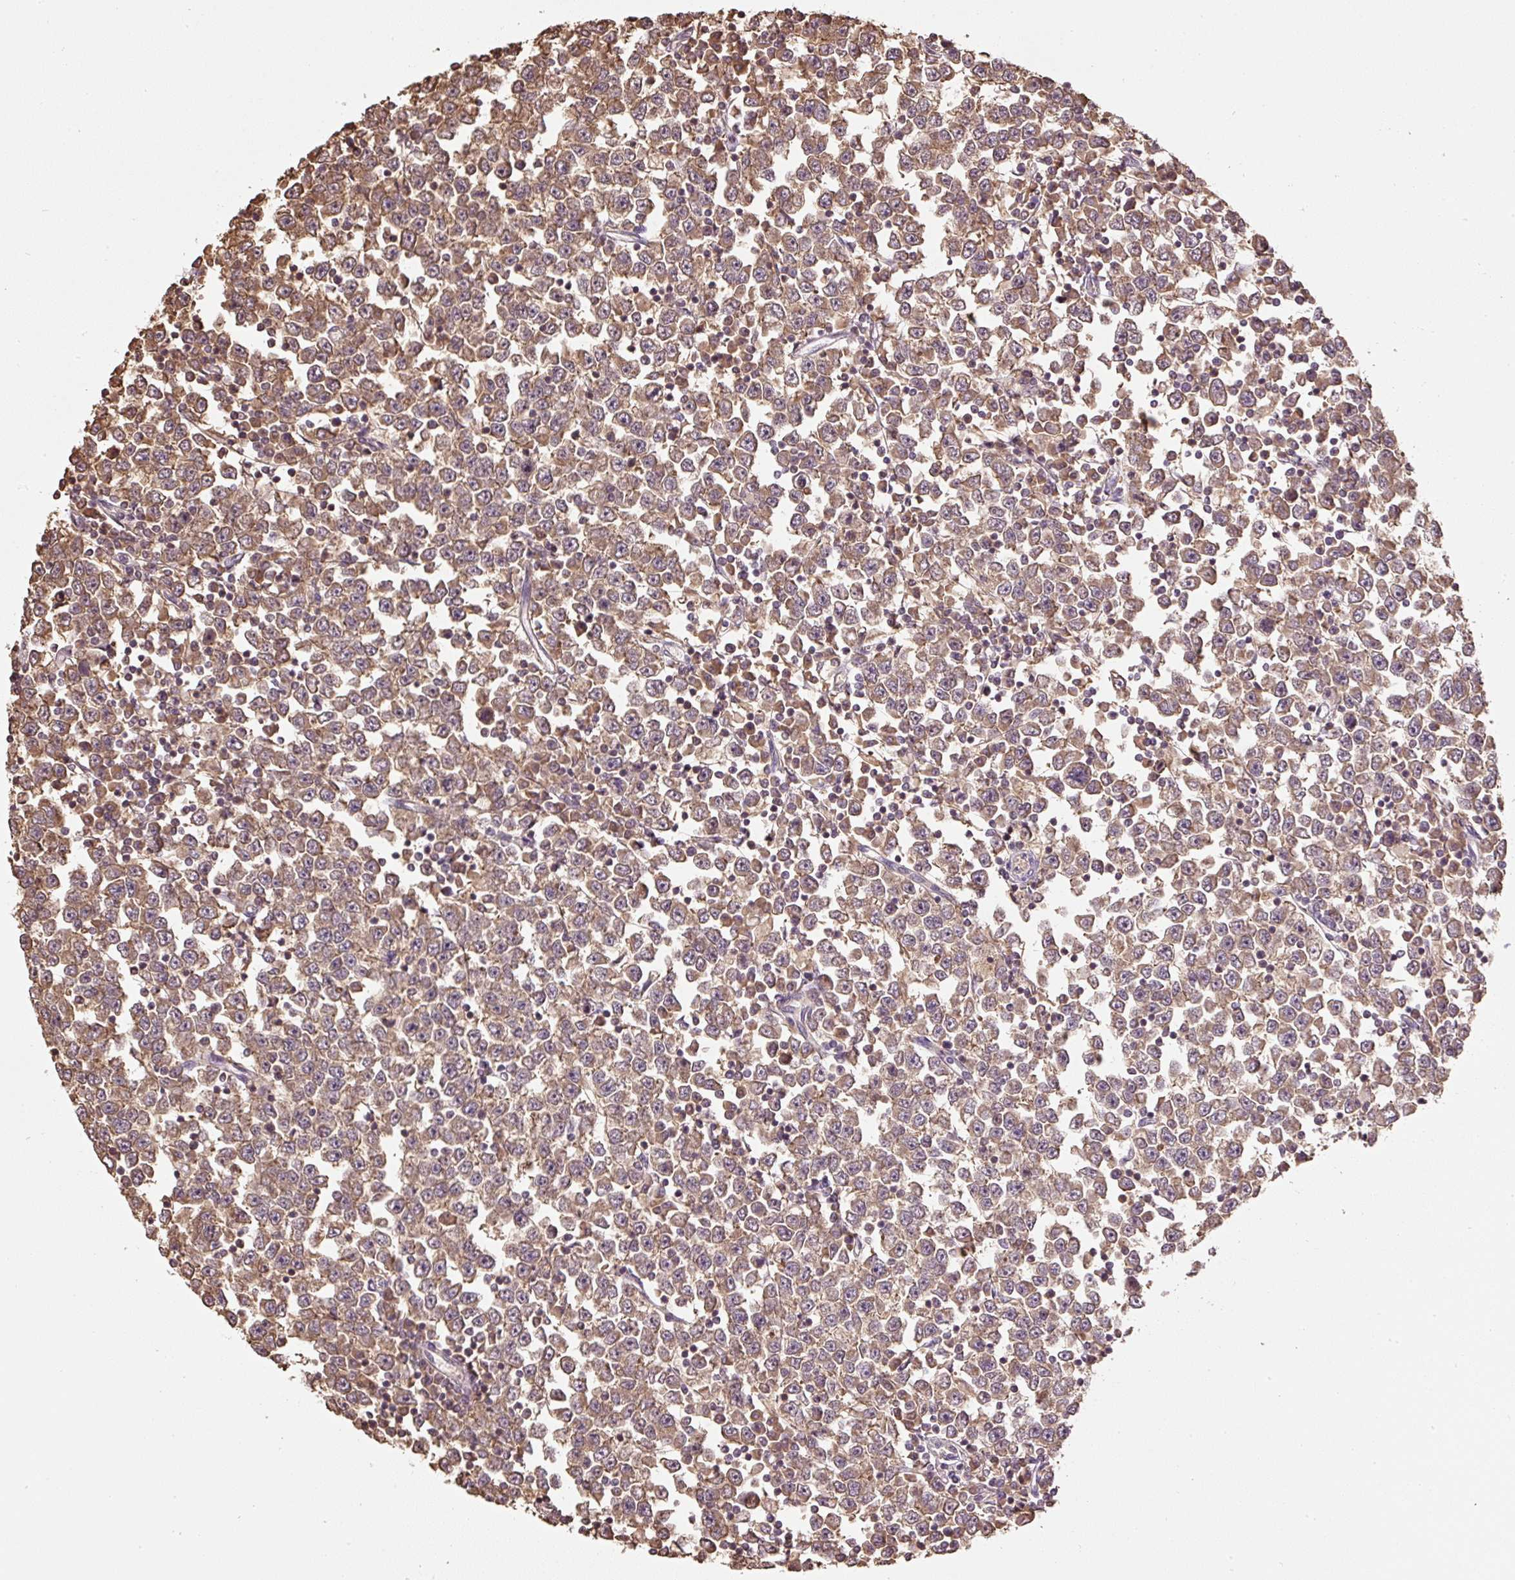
{"staining": {"intensity": "moderate", "quantity": ">75%", "location": "cytoplasmic/membranous"}, "tissue": "testis cancer", "cell_type": "Tumor cells", "image_type": "cancer", "snomed": [{"axis": "morphology", "description": "Seminoma, NOS"}, {"axis": "topography", "description": "Testis"}], "caption": "Immunohistochemical staining of testis cancer (seminoma) shows moderate cytoplasmic/membranous protein positivity in approximately >75% of tumor cells. (Stains: DAB (3,3'-diaminobenzidine) in brown, nuclei in blue, Microscopy: brightfield microscopy at high magnification).", "gene": "TMEM170B", "patient": {"sex": "male", "age": 65}}